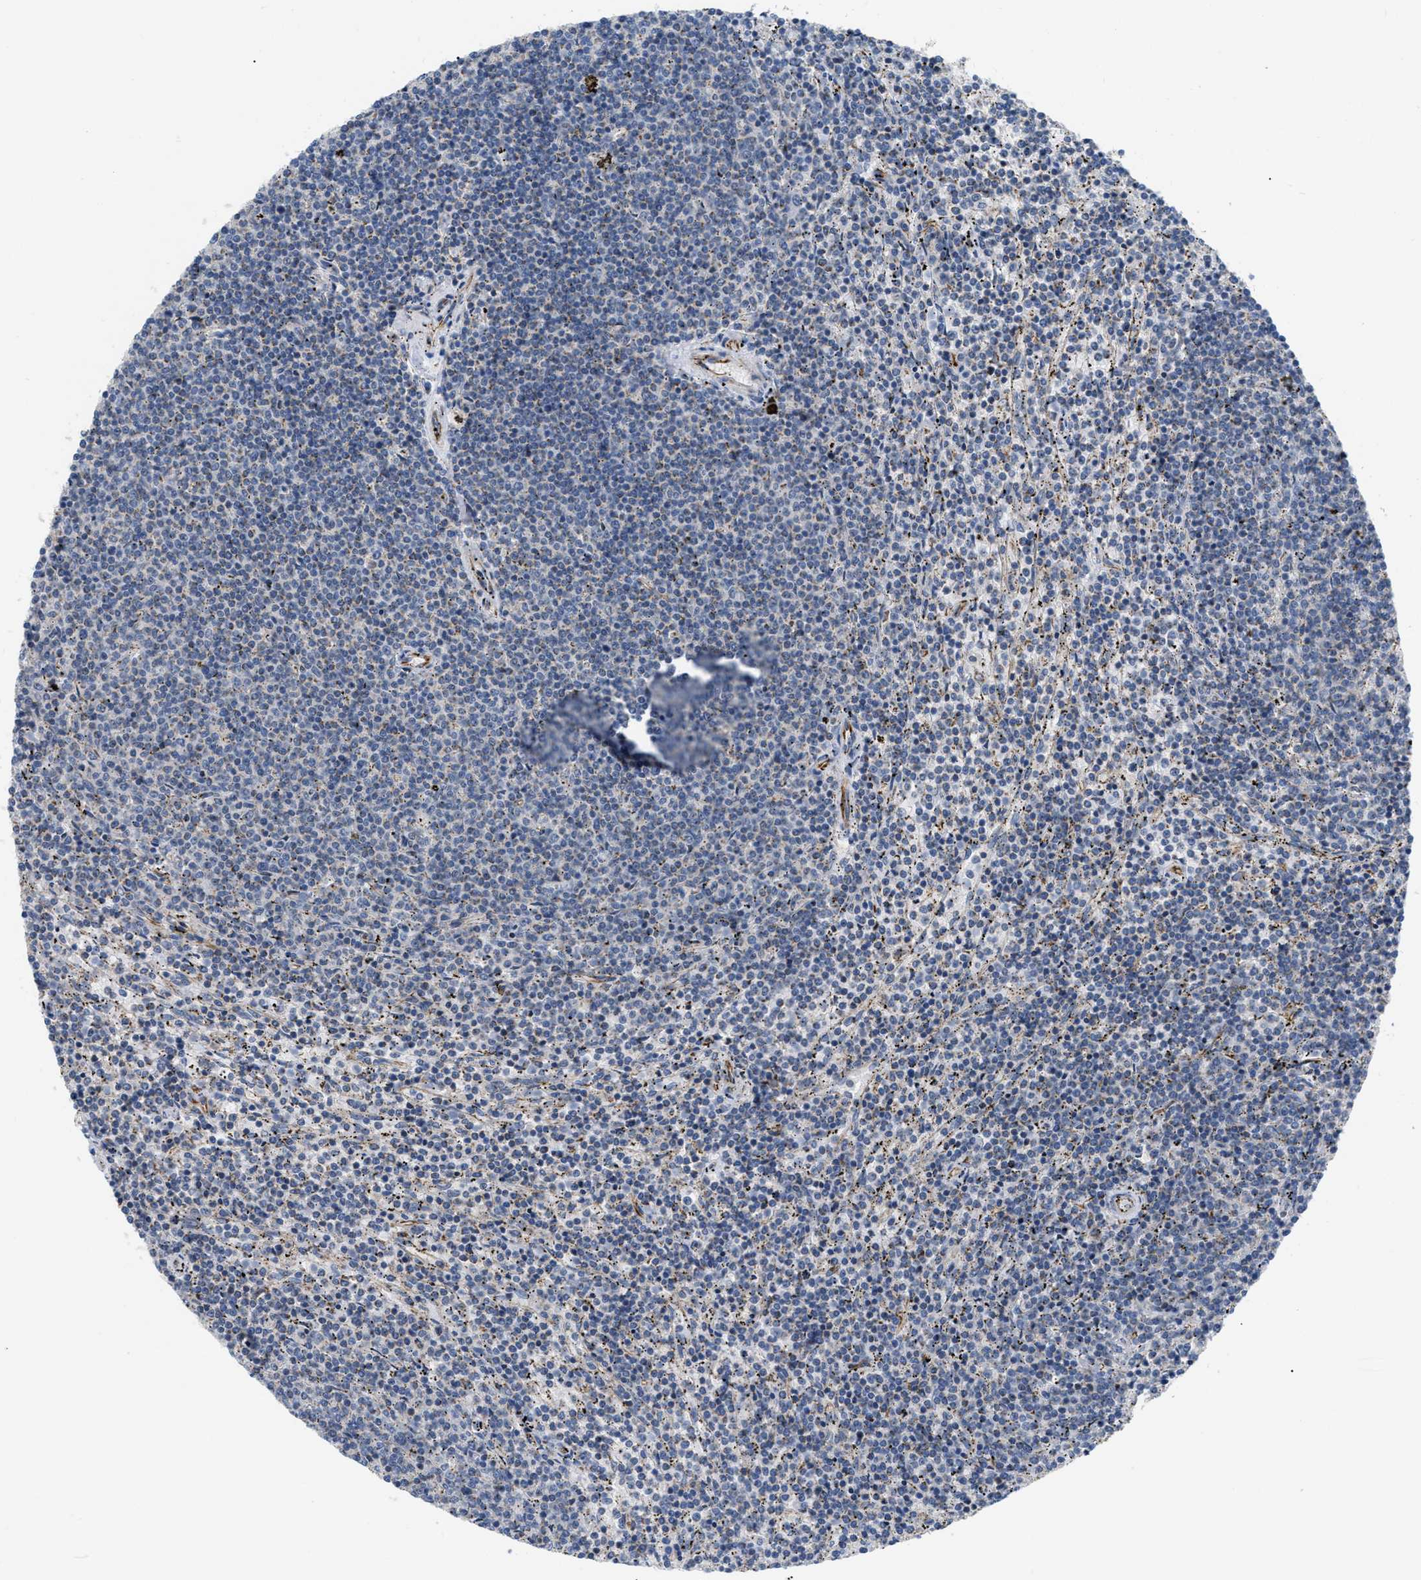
{"staining": {"intensity": "negative", "quantity": "none", "location": "none"}, "tissue": "lymphoma", "cell_type": "Tumor cells", "image_type": "cancer", "snomed": [{"axis": "morphology", "description": "Malignant lymphoma, non-Hodgkin's type, Low grade"}, {"axis": "topography", "description": "Spleen"}], "caption": "Human lymphoma stained for a protein using IHC demonstrates no positivity in tumor cells.", "gene": "DHX58", "patient": {"sex": "female", "age": 50}}